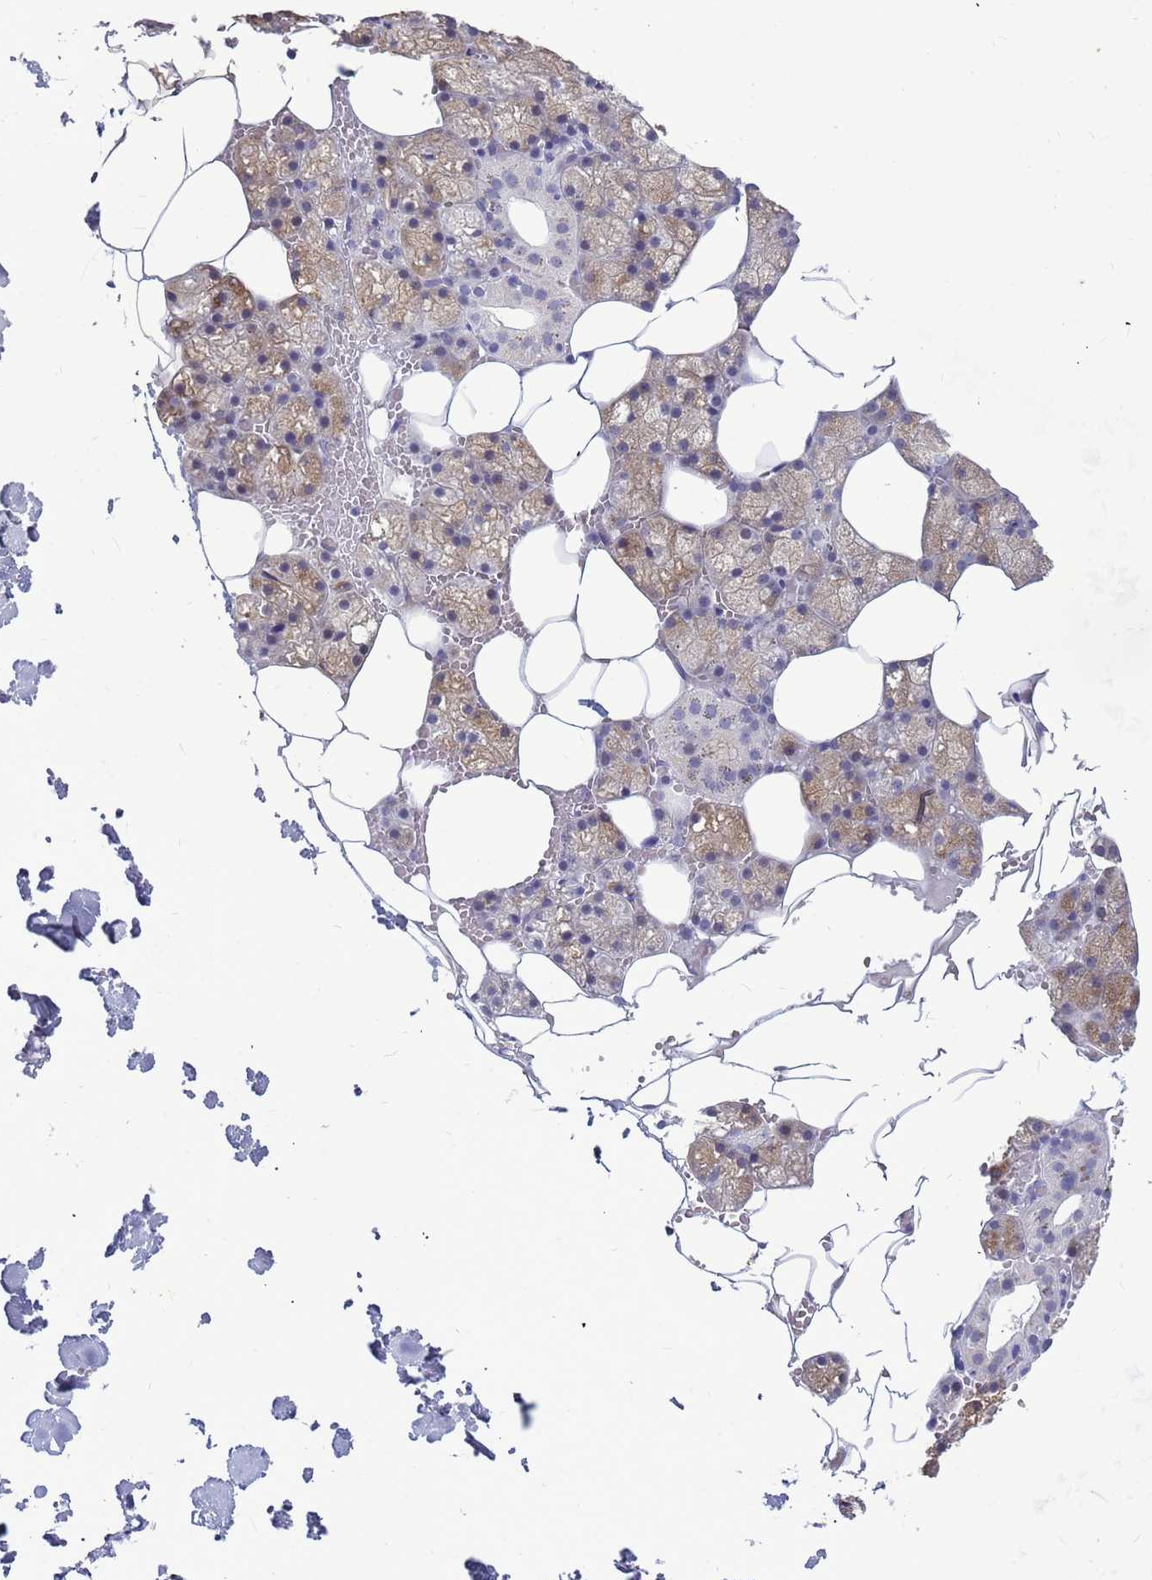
{"staining": {"intensity": "weak", "quantity": "<25%", "location": "cytoplasmic/membranous"}, "tissue": "salivary gland", "cell_type": "Glandular cells", "image_type": "normal", "snomed": [{"axis": "morphology", "description": "Normal tissue, NOS"}, {"axis": "topography", "description": "Salivary gland"}], "caption": "DAB (3,3'-diaminobenzidine) immunohistochemical staining of normal salivary gland exhibits no significant staining in glandular cells. The staining is performed using DAB brown chromogen with nuclei counter-stained in using hematoxylin.", "gene": "CXorf65", "patient": {"sex": "male", "age": 62}}